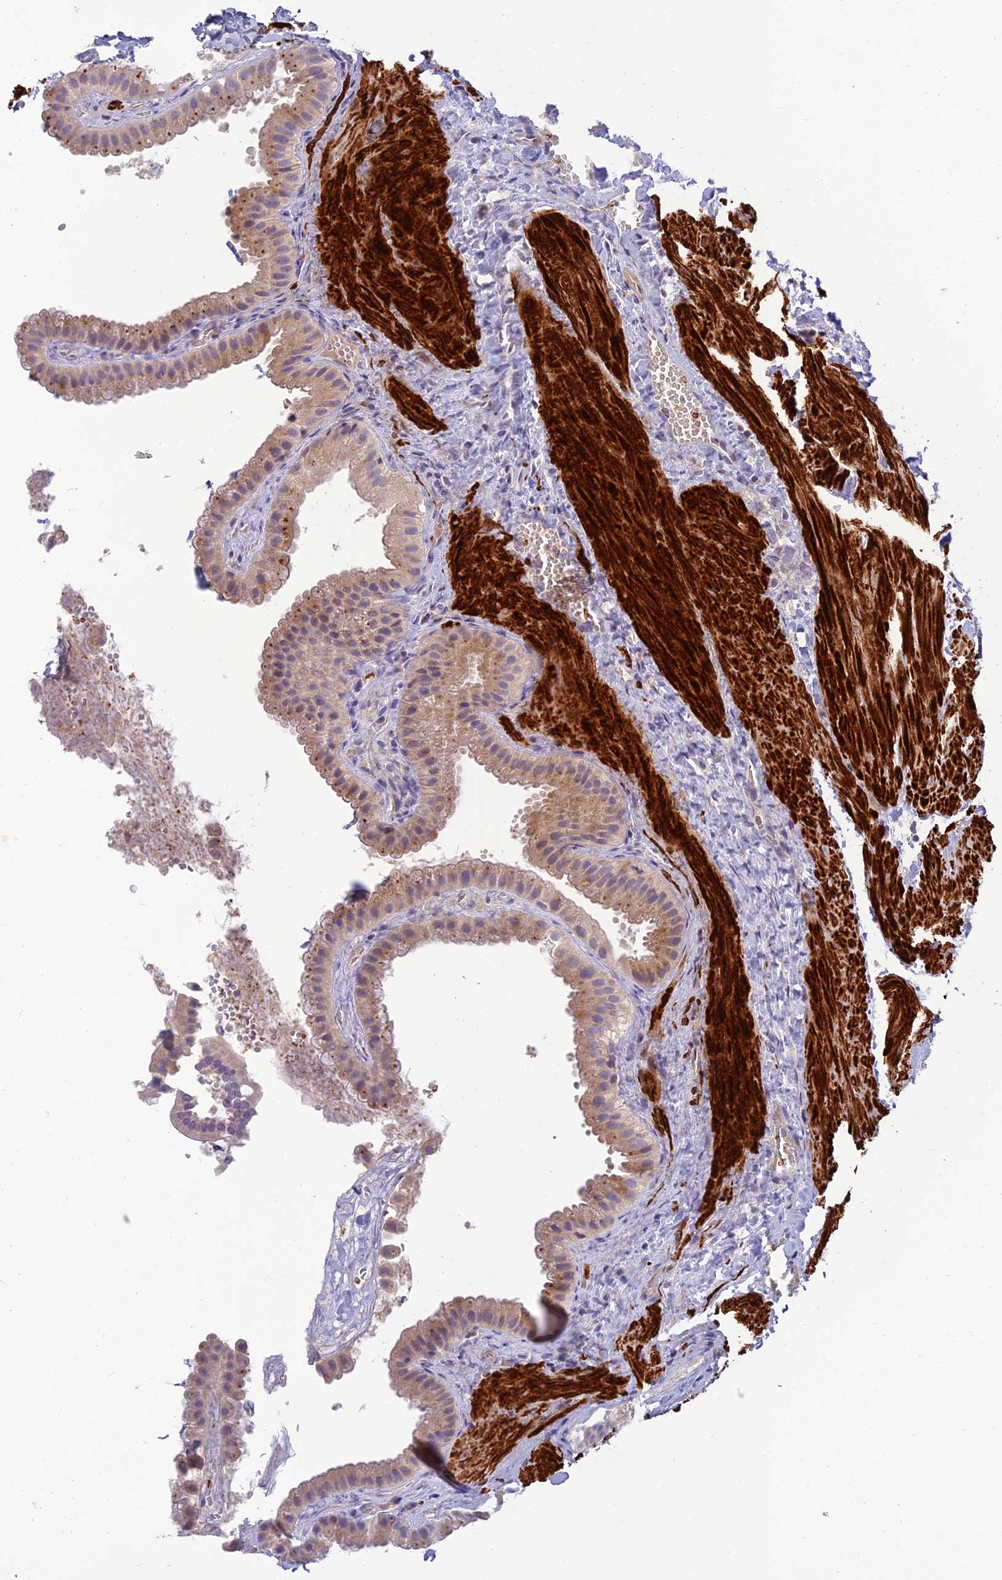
{"staining": {"intensity": "moderate", "quantity": "25%-75%", "location": "cytoplasmic/membranous"}, "tissue": "gallbladder", "cell_type": "Glandular cells", "image_type": "normal", "snomed": [{"axis": "morphology", "description": "Normal tissue, NOS"}, {"axis": "topography", "description": "Gallbladder"}], "caption": "Protein staining of benign gallbladder demonstrates moderate cytoplasmic/membranous expression in about 25%-75% of glandular cells.", "gene": "CLIP4", "patient": {"sex": "male", "age": 55}}